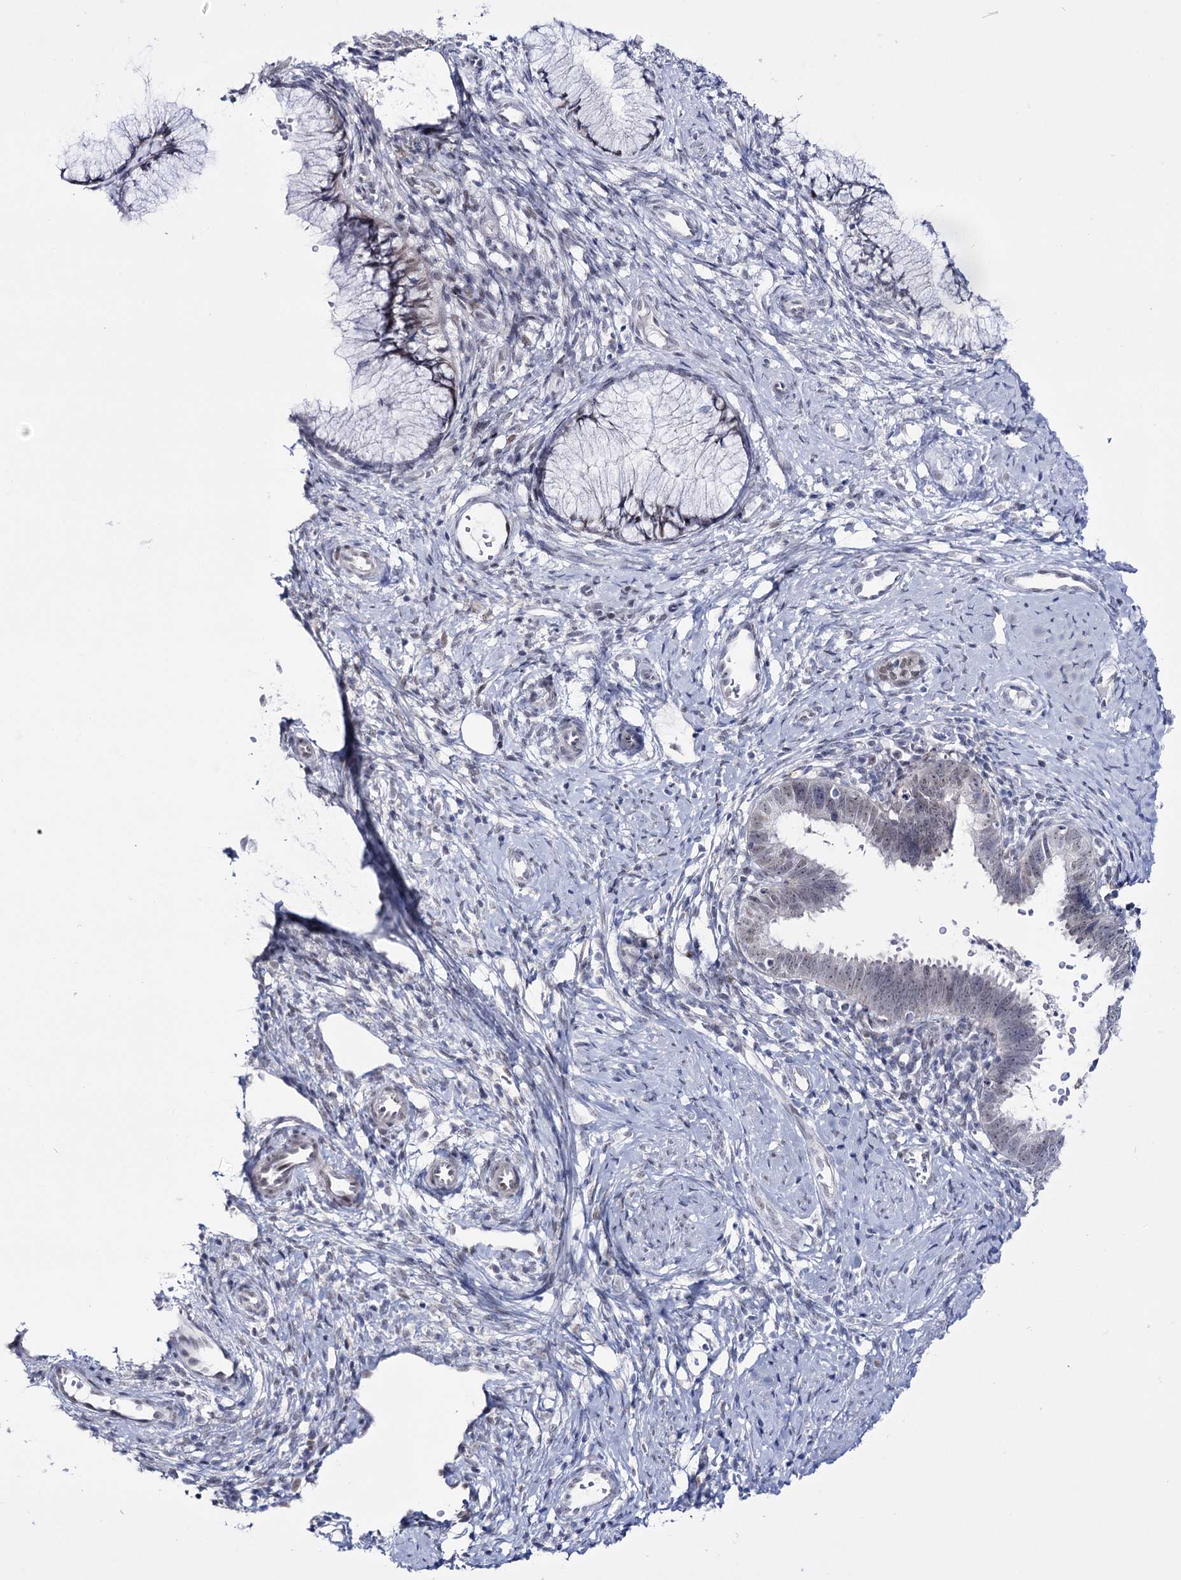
{"staining": {"intensity": "negative", "quantity": "none", "location": "none"}, "tissue": "cervical cancer", "cell_type": "Tumor cells", "image_type": "cancer", "snomed": [{"axis": "morphology", "description": "Adenocarcinoma, NOS"}, {"axis": "topography", "description": "Cervix"}], "caption": "Tumor cells show no significant expression in cervical cancer (adenocarcinoma).", "gene": "RBM15B", "patient": {"sex": "female", "age": 36}}